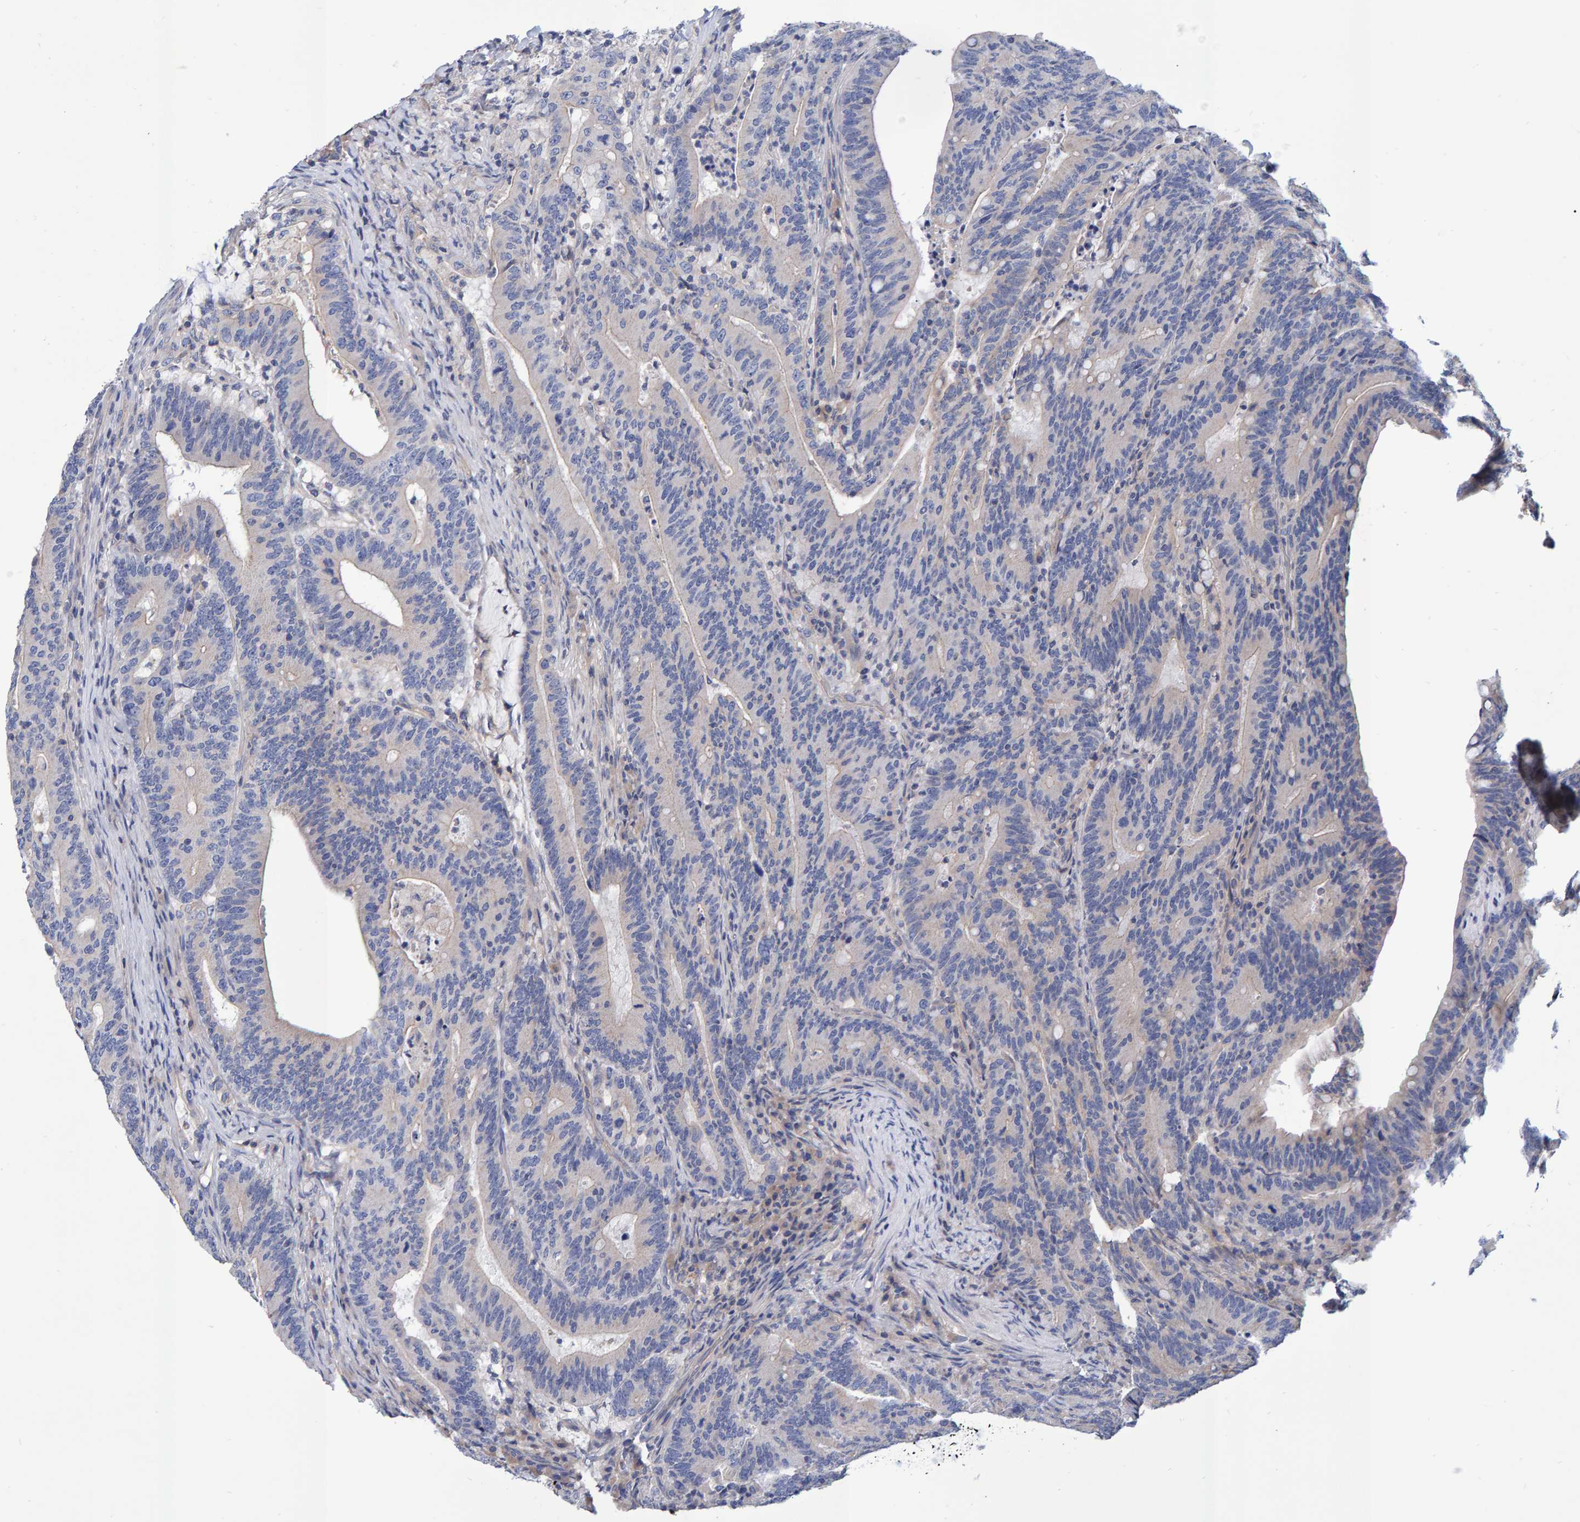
{"staining": {"intensity": "weak", "quantity": "25%-75%", "location": "cytoplasmic/membranous"}, "tissue": "colorectal cancer", "cell_type": "Tumor cells", "image_type": "cancer", "snomed": [{"axis": "morphology", "description": "Adenocarcinoma, NOS"}, {"axis": "topography", "description": "Colon"}], "caption": "High-power microscopy captured an immunohistochemistry (IHC) photomicrograph of colorectal adenocarcinoma, revealing weak cytoplasmic/membranous expression in approximately 25%-75% of tumor cells. (IHC, brightfield microscopy, high magnification).", "gene": "EFR3A", "patient": {"sex": "female", "age": 66}}